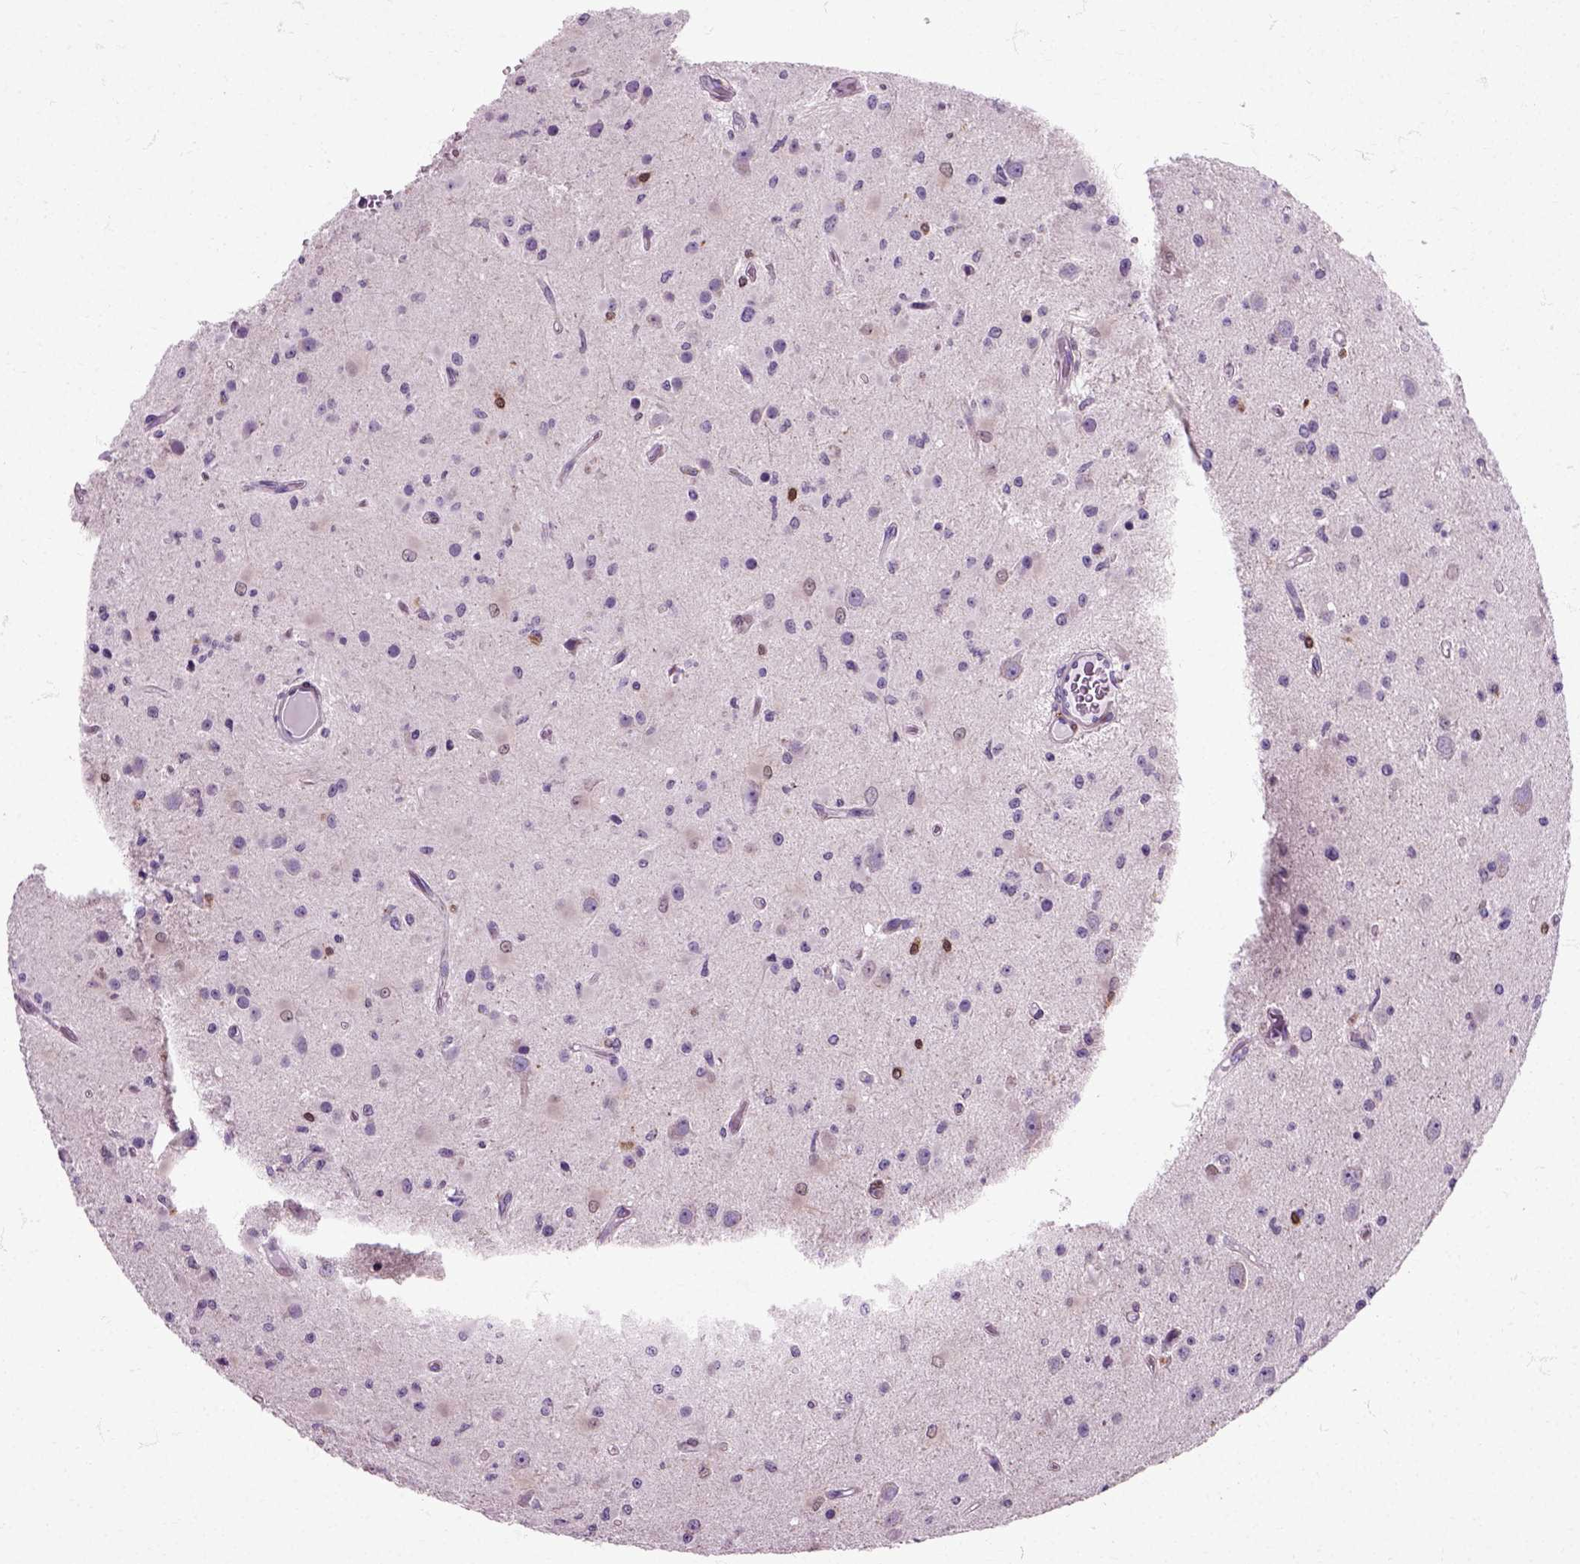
{"staining": {"intensity": "negative", "quantity": "none", "location": "none"}, "tissue": "glioma", "cell_type": "Tumor cells", "image_type": "cancer", "snomed": [{"axis": "morphology", "description": "Glioma, malignant, Low grade"}, {"axis": "topography", "description": "Brain"}], "caption": "Protein analysis of malignant glioma (low-grade) shows no significant staining in tumor cells. (Brightfield microscopy of DAB (3,3'-diaminobenzidine) immunohistochemistry (IHC) at high magnification).", "gene": "HSPA2", "patient": {"sex": "female", "age": 45}}